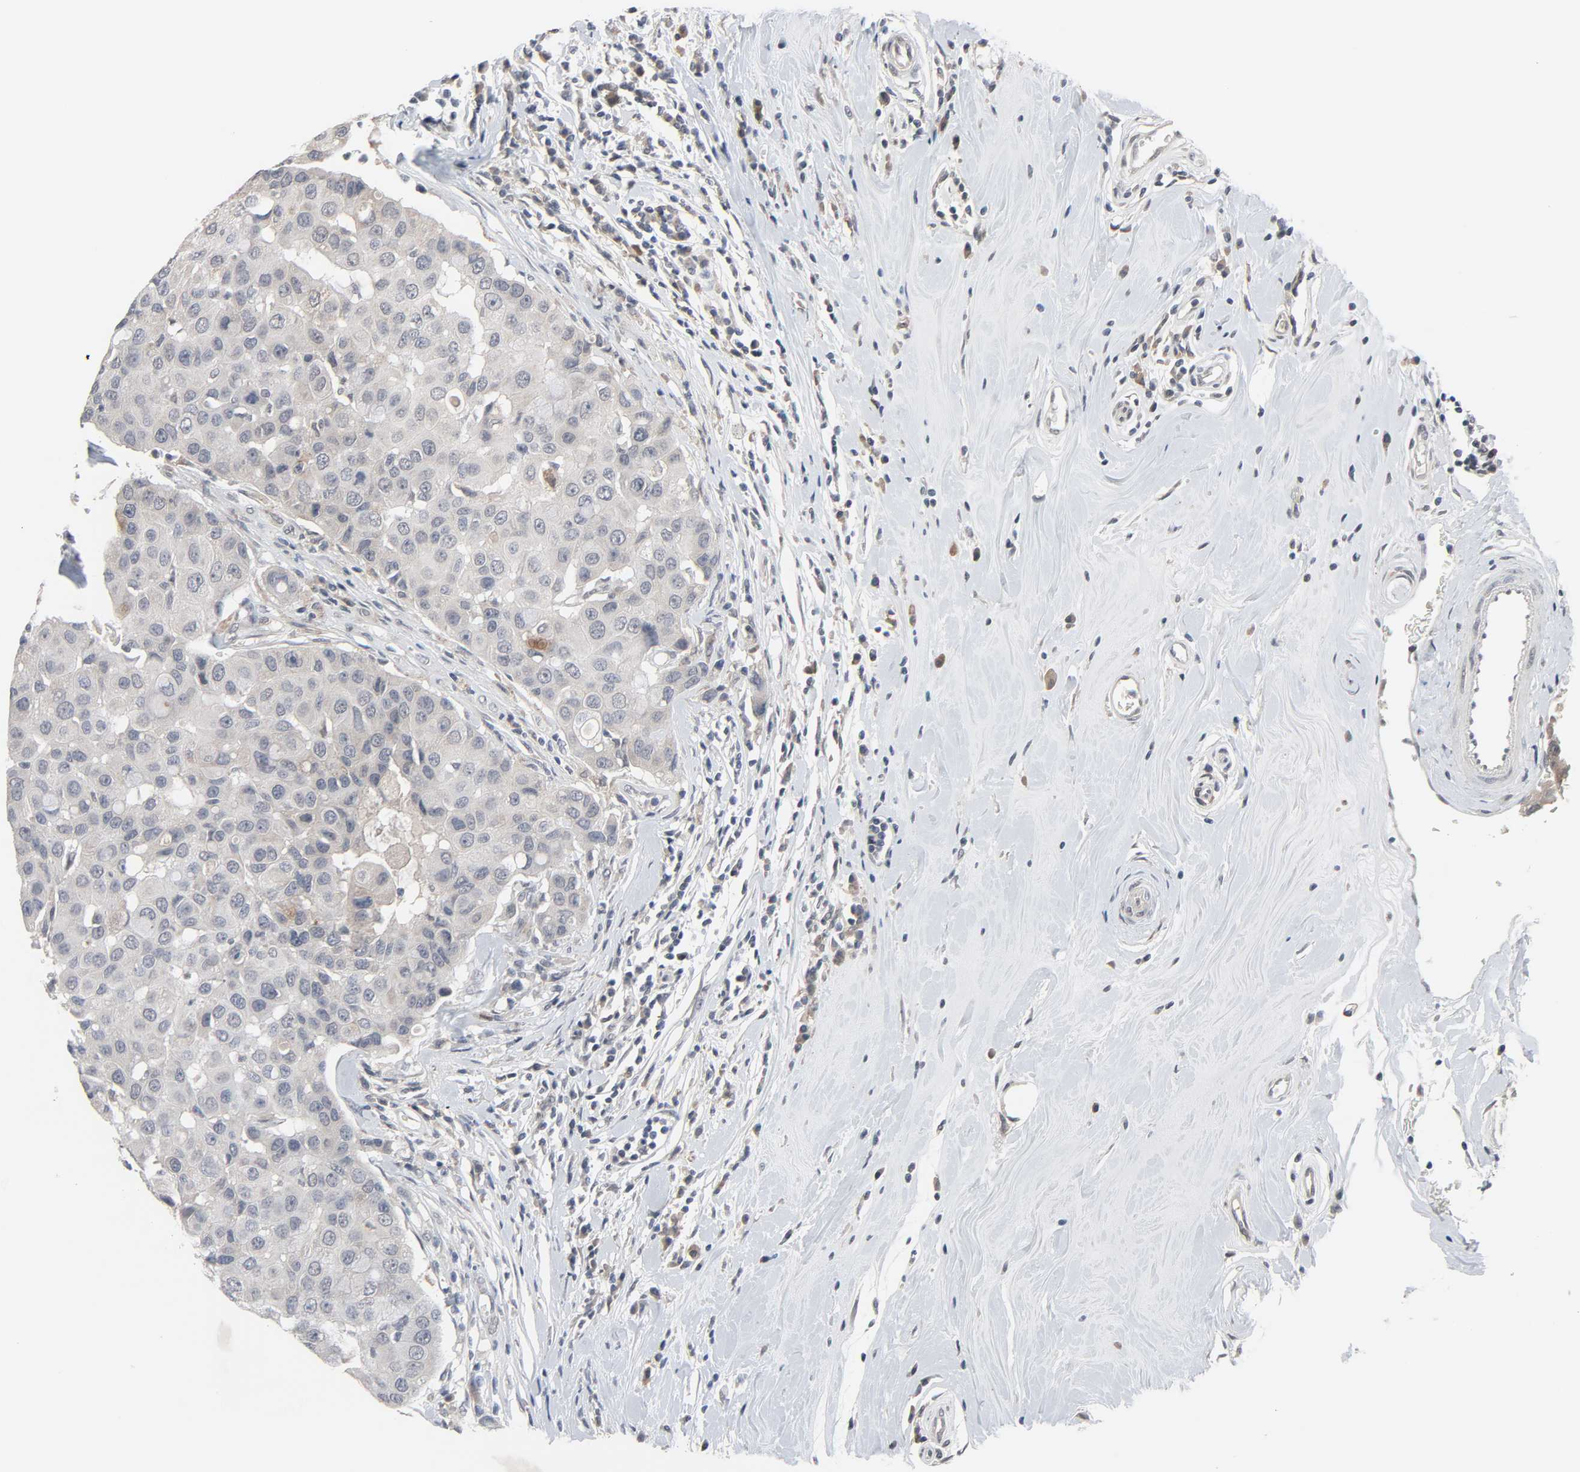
{"staining": {"intensity": "negative", "quantity": "none", "location": "none"}, "tissue": "breast cancer", "cell_type": "Tumor cells", "image_type": "cancer", "snomed": [{"axis": "morphology", "description": "Duct carcinoma"}, {"axis": "topography", "description": "Breast"}], "caption": "Protein analysis of breast intraductal carcinoma exhibits no significant expression in tumor cells. (DAB IHC, high magnification).", "gene": "MT3", "patient": {"sex": "female", "age": 27}}